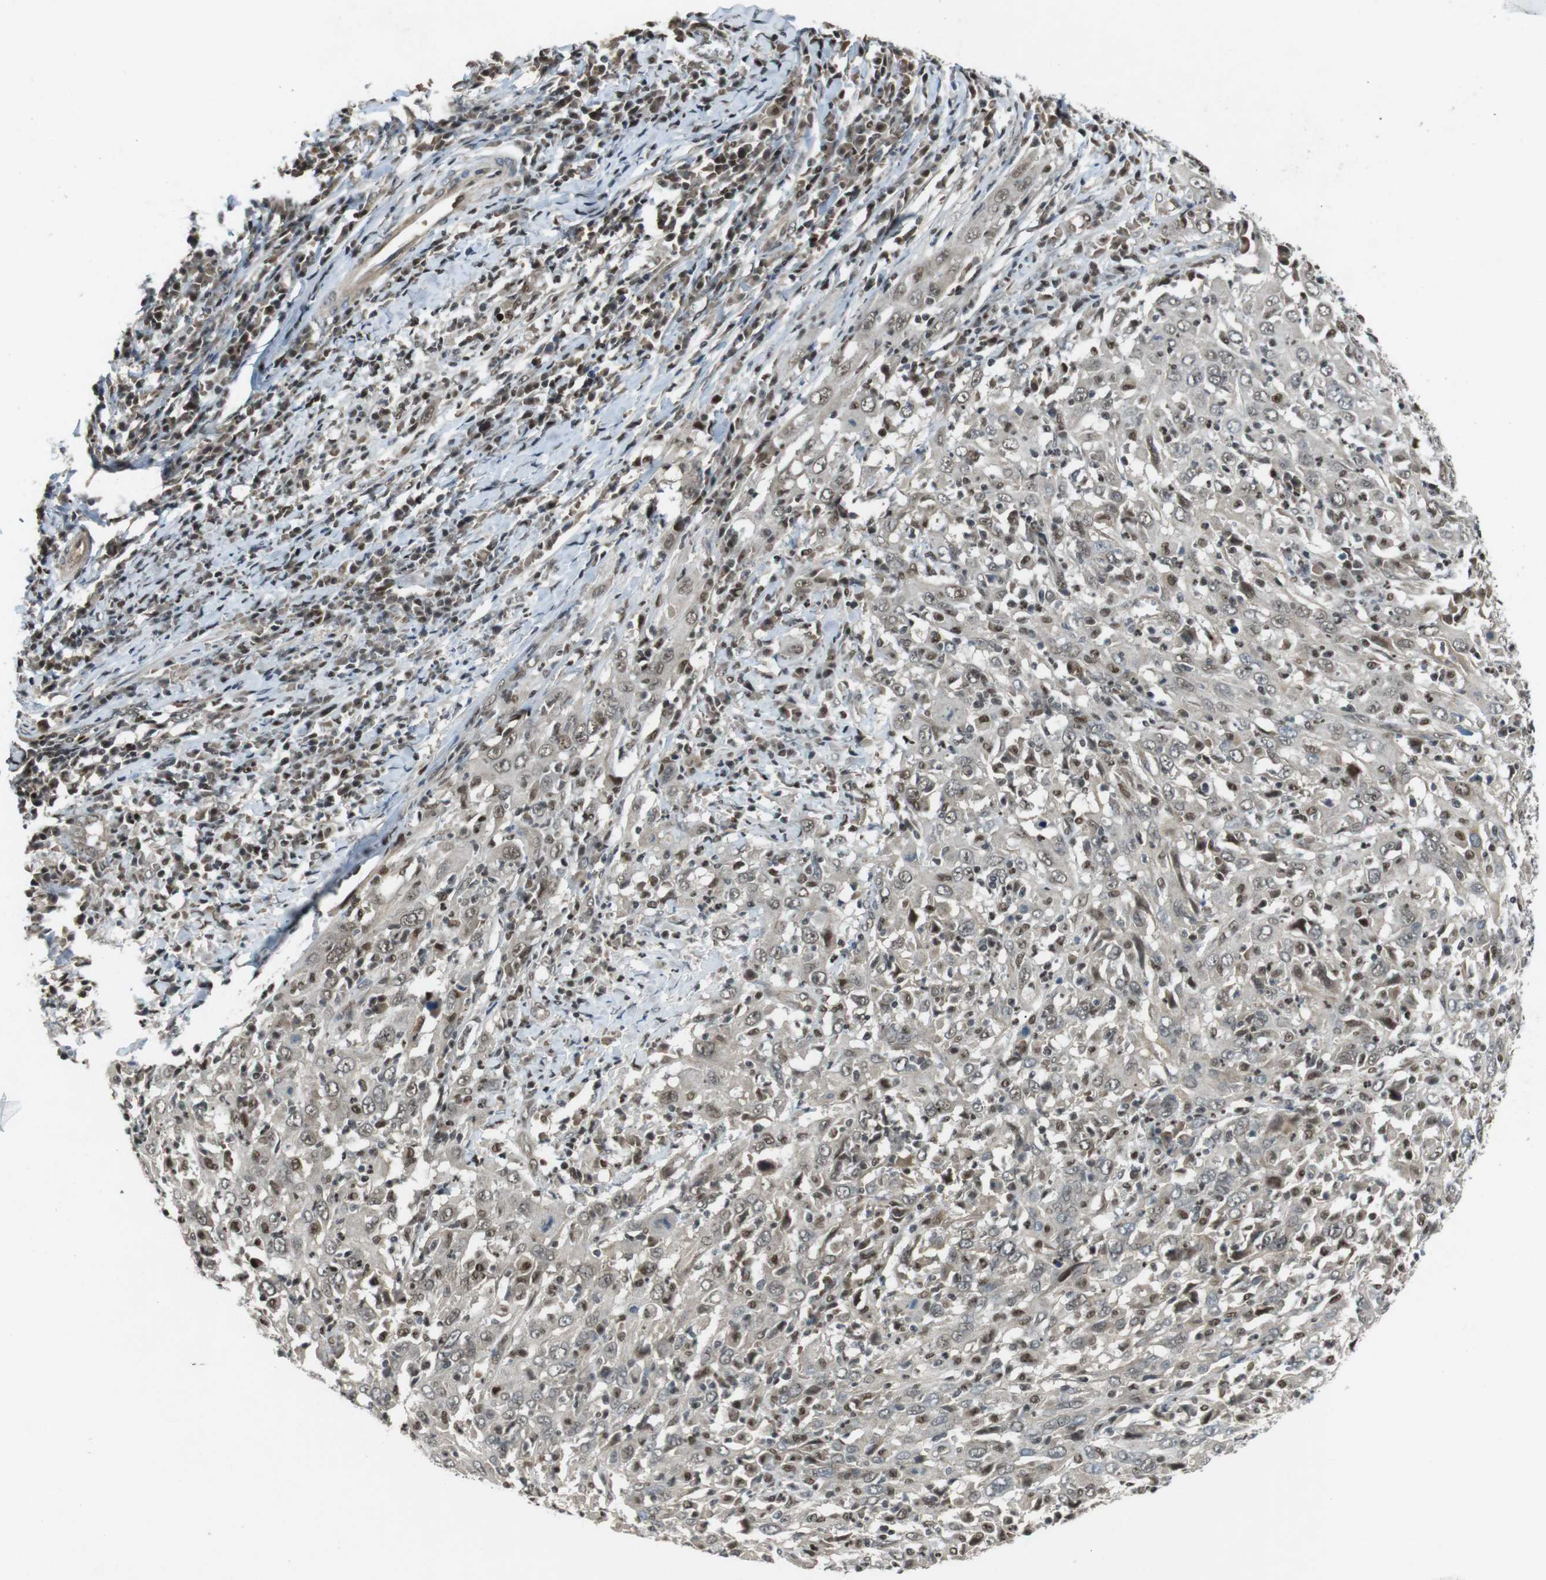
{"staining": {"intensity": "moderate", "quantity": ">75%", "location": "nuclear"}, "tissue": "cervical cancer", "cell_type": "Tumor cells", "image_type": "cancer", "snomed": [{"axis": "morphology", "description": "Squamous cell carcinoma, NOS"}, {"axis": "topography", "description": "Cervix"}], "caption": "Protein expression analysis of human cervical squamous cell carcinoma reveals moderate nuclear expression in approximately >75% of tumor cells.", "gene": "MAPKAPK5", "patient": {"sex": "female", "age": 46}}